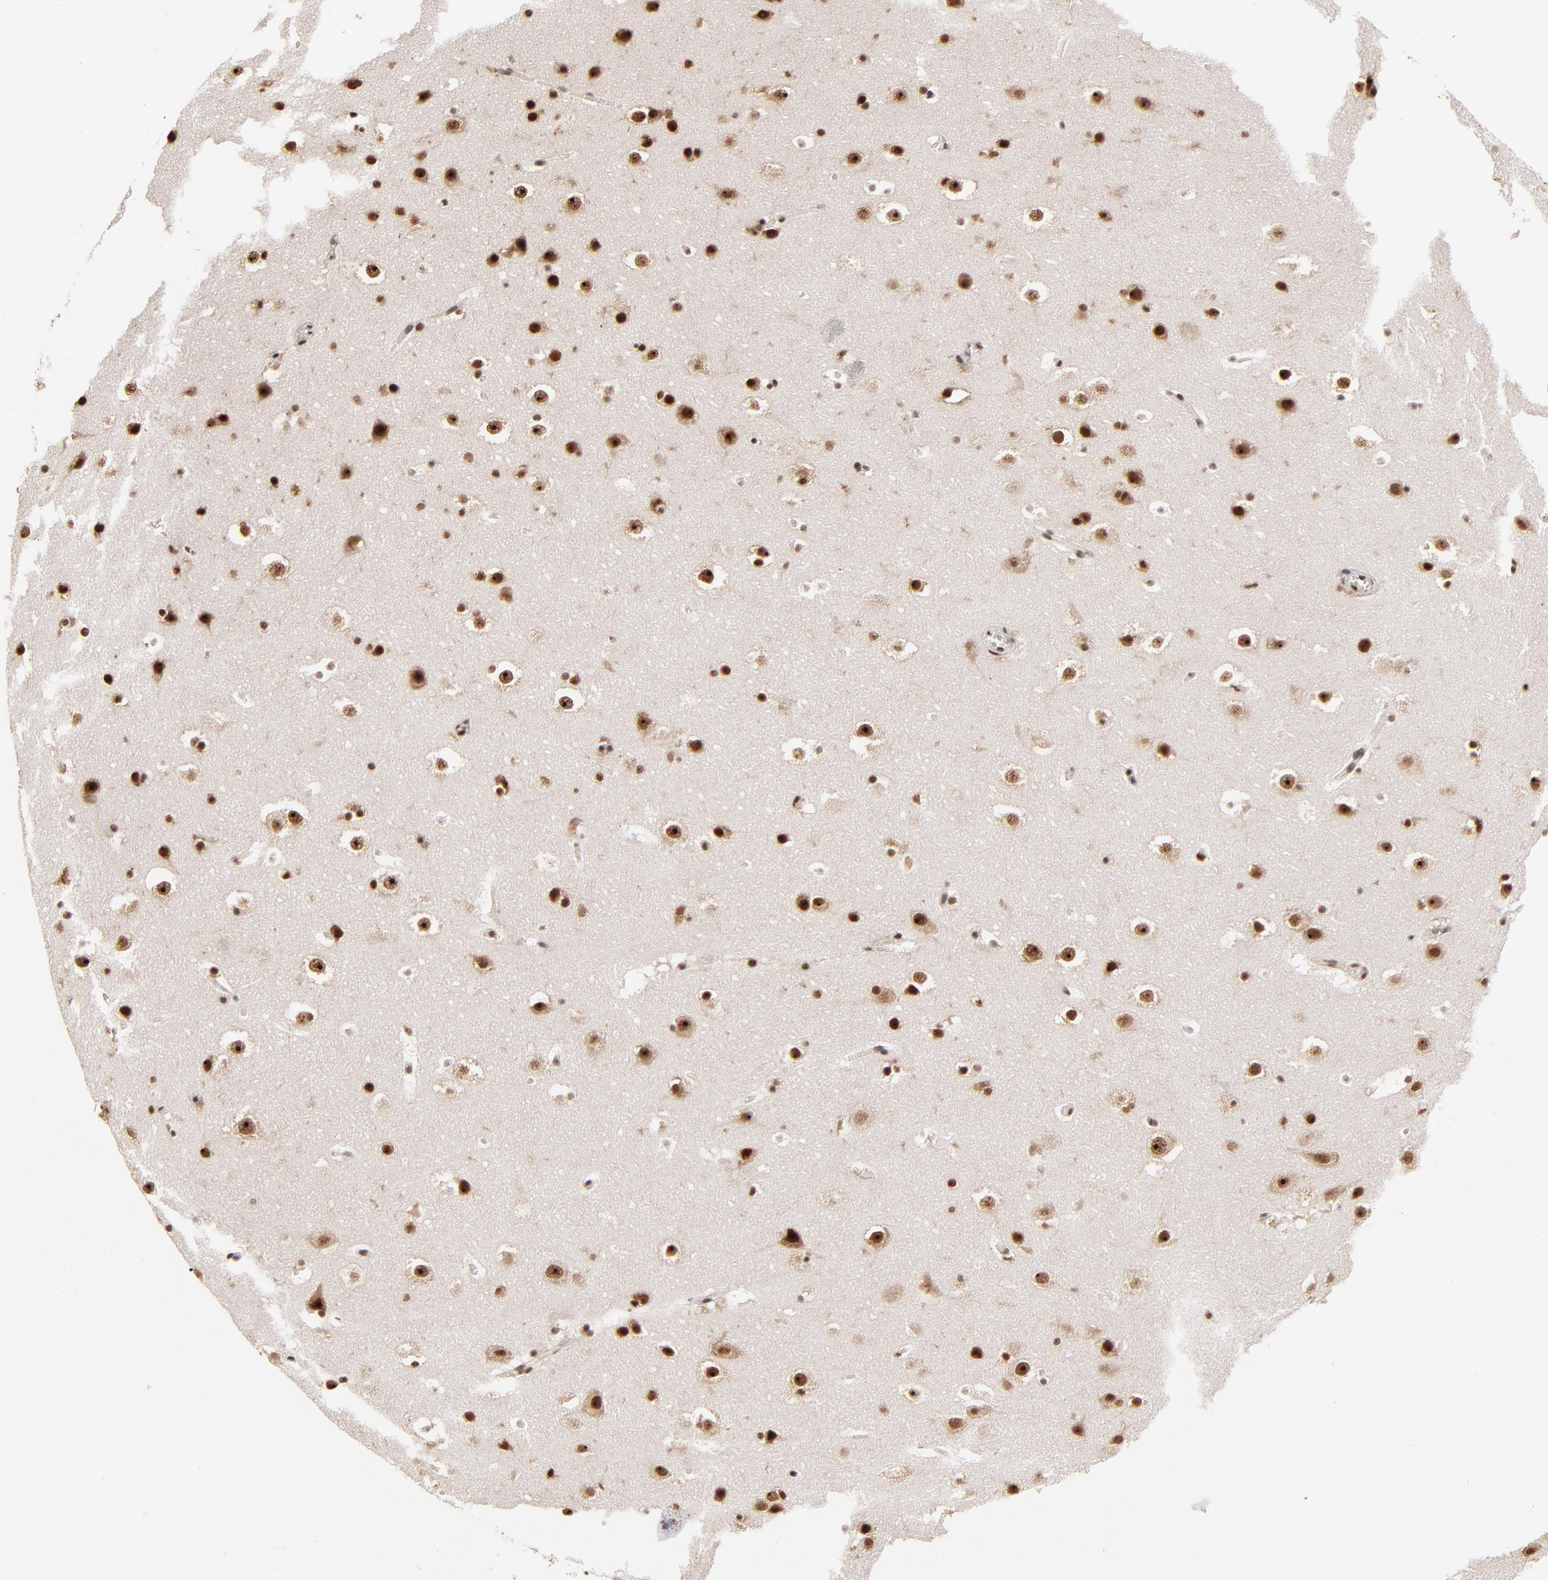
{"staining": {"intensity": "strong", "quantity": ">75%", "location": "nuclear"}, "tissue": "hippocampus", "cell_type": "Glial cells", "image_type": "normal", "snomed": [{"axis": "morphology", "description": "Normal tissue, NOS"}, {"axis": "topography", "description": "Hippocampus"}], "caption": "This is an image of immunohistochemistry (IHC) staining of normal hippocampus, which shows strong positivity in the nuclear of glial cells.", "gene": "ZNF146", "patient": {"sex": "male", "age": 45}}